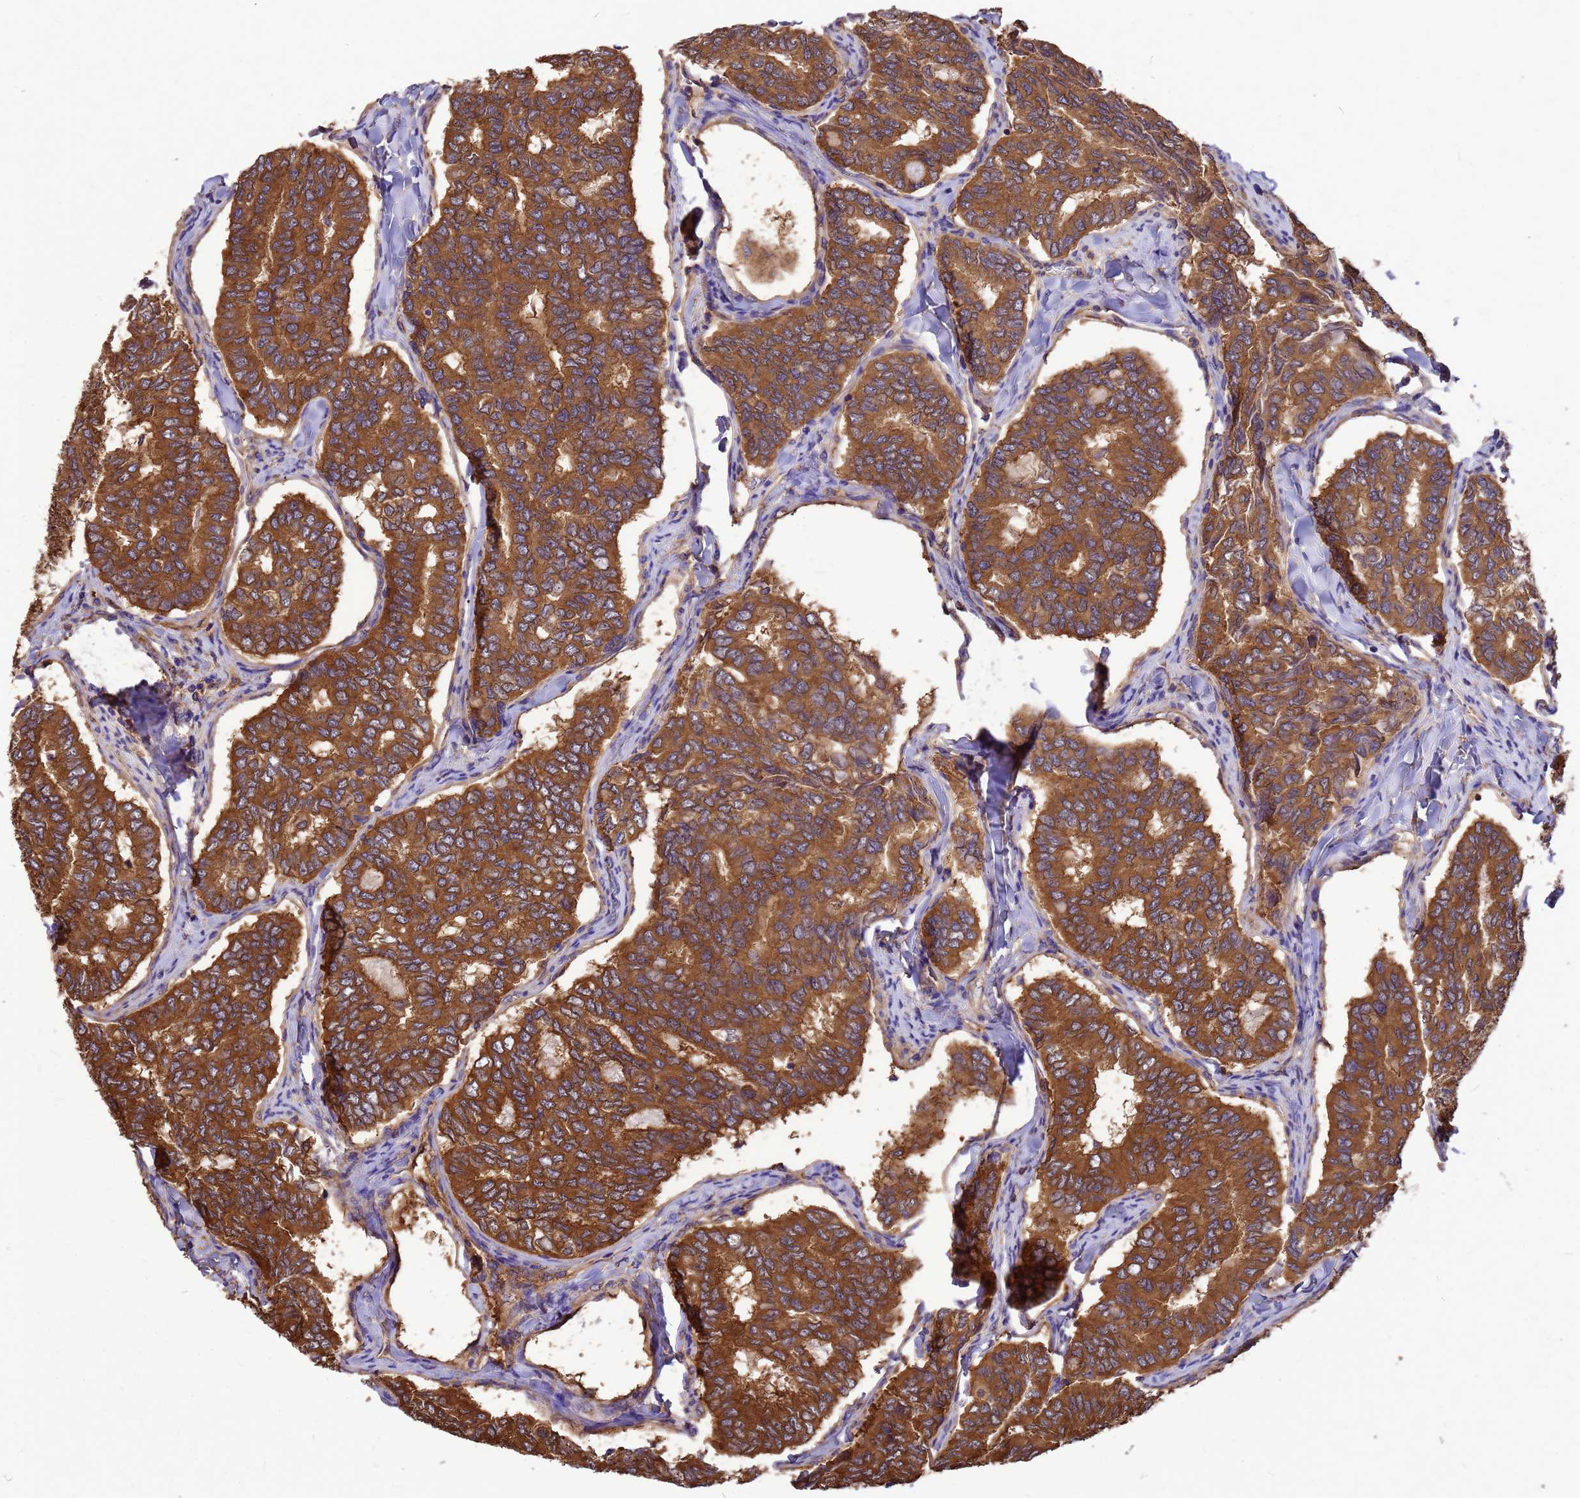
{"staining": {"intensity": "strong", "quantity": ">75%", "location": "cytoplasmic/membranous"}, "tissue": "thyroid cancer", "cell_type": "Tumor cells", "image_type": "cancer", "snomed": [{"axis": "morphology", "description": "Papillary adenocarcinoma, NOS"}, {"axis": "topography", "description": "Thyroid gland"}], "caption": "Thyroid cancer (papillary adenocarcinoma) tissue demonstrates strong cytoplasmic/membranous positivity in approximately >75% of tumor cells", "gene": "GID4", "patient": {"sex": "female", "age": 35}}